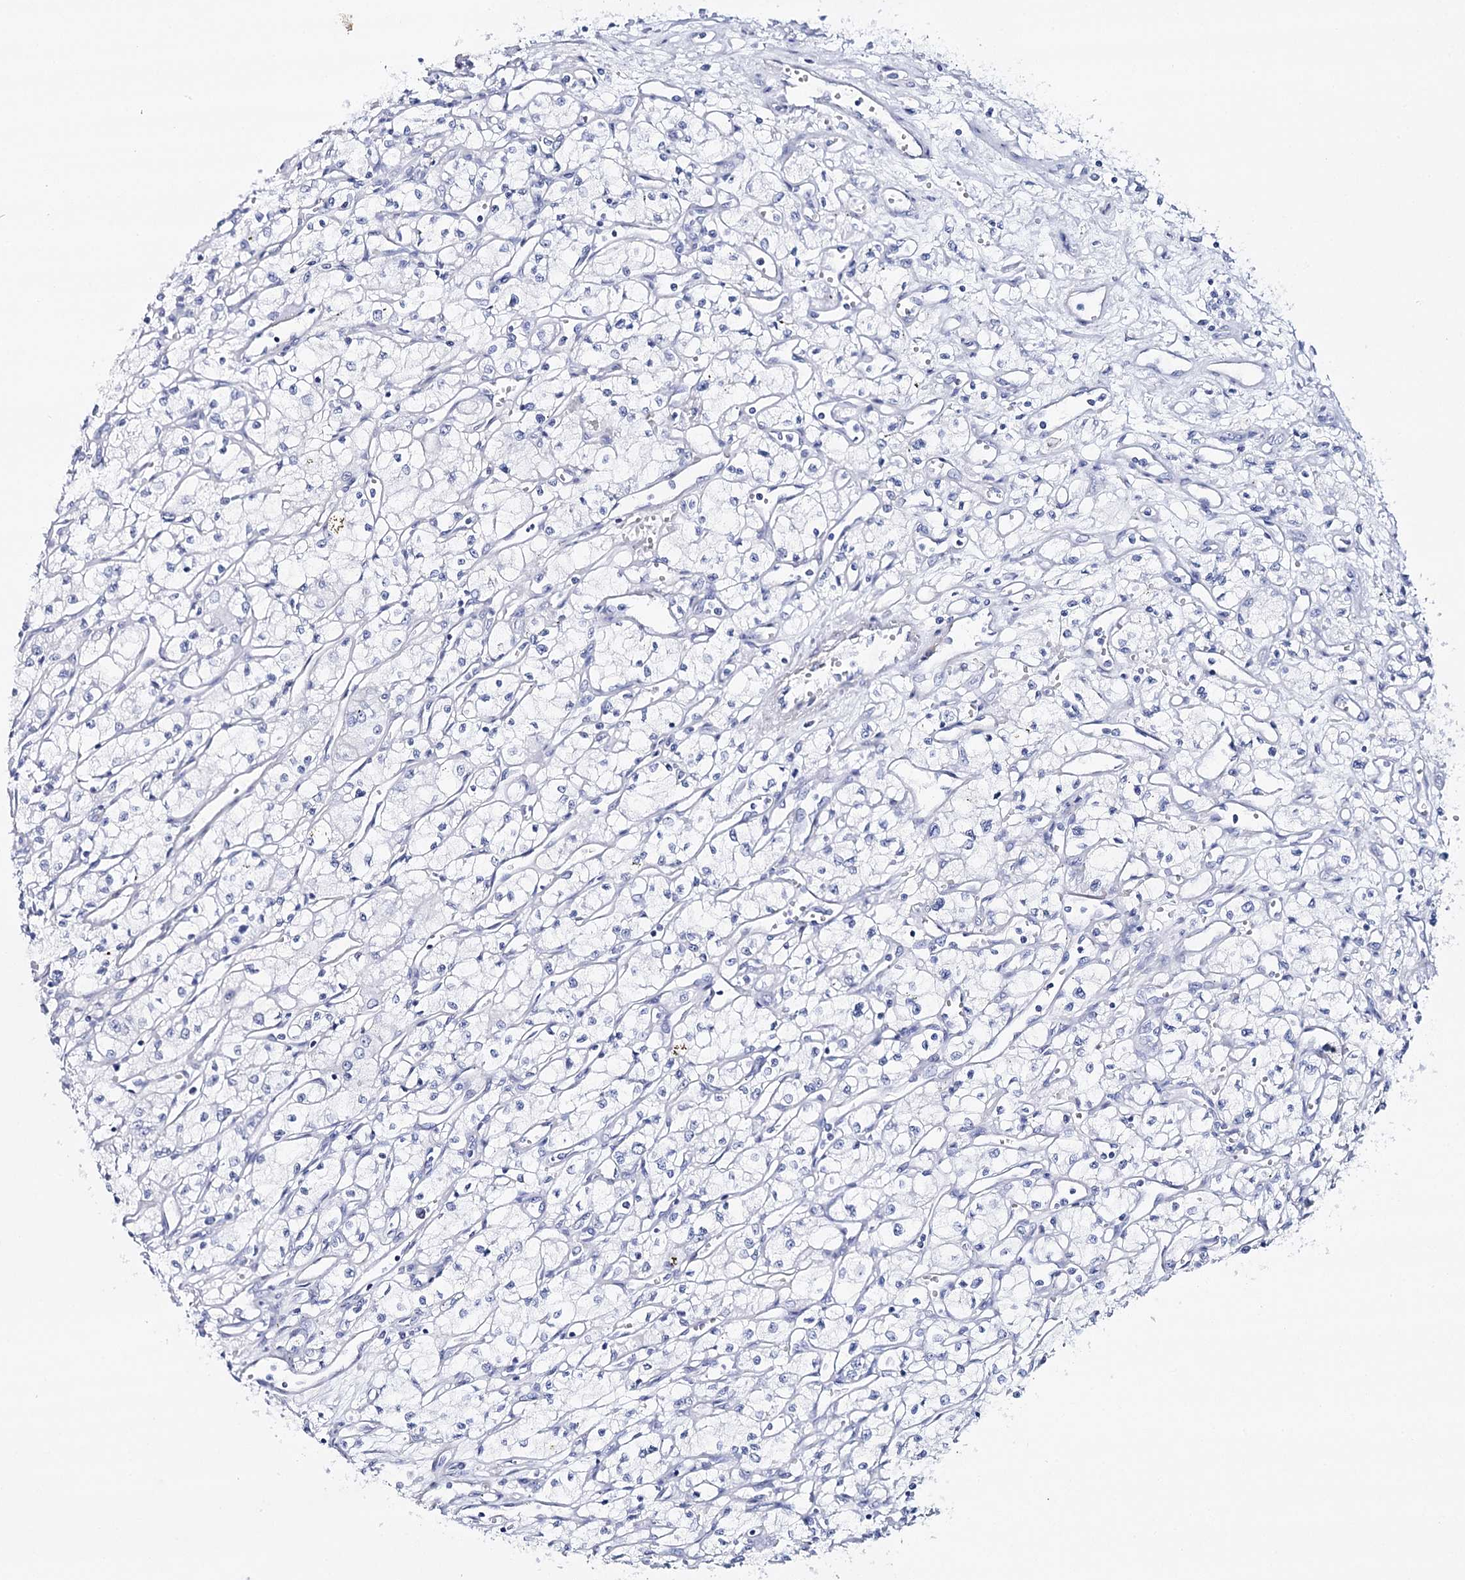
{"staining": {"intensity": "negative", "quantity": "none", "location": "none"}, "tissue": "renal cancer", "cell_type": "Tumor cells", "image_type": "cancer", "snomed": [{"axis": "morphology", "description": "Adenocarcinoma, NOS"}, {"axis": "topography", "description": "Kidney"}], "caption": "IHC of human renal cancer (adenocarcinoma) shows no positivity in tumor cells. The staining was performed using DAB to visualize the protein expression in brown, while the nuclei were stained in blue with hematoxylin (Magnification: 20x).", "gene": "CSN3", "patient": {"sex": "male", "age": 59}}